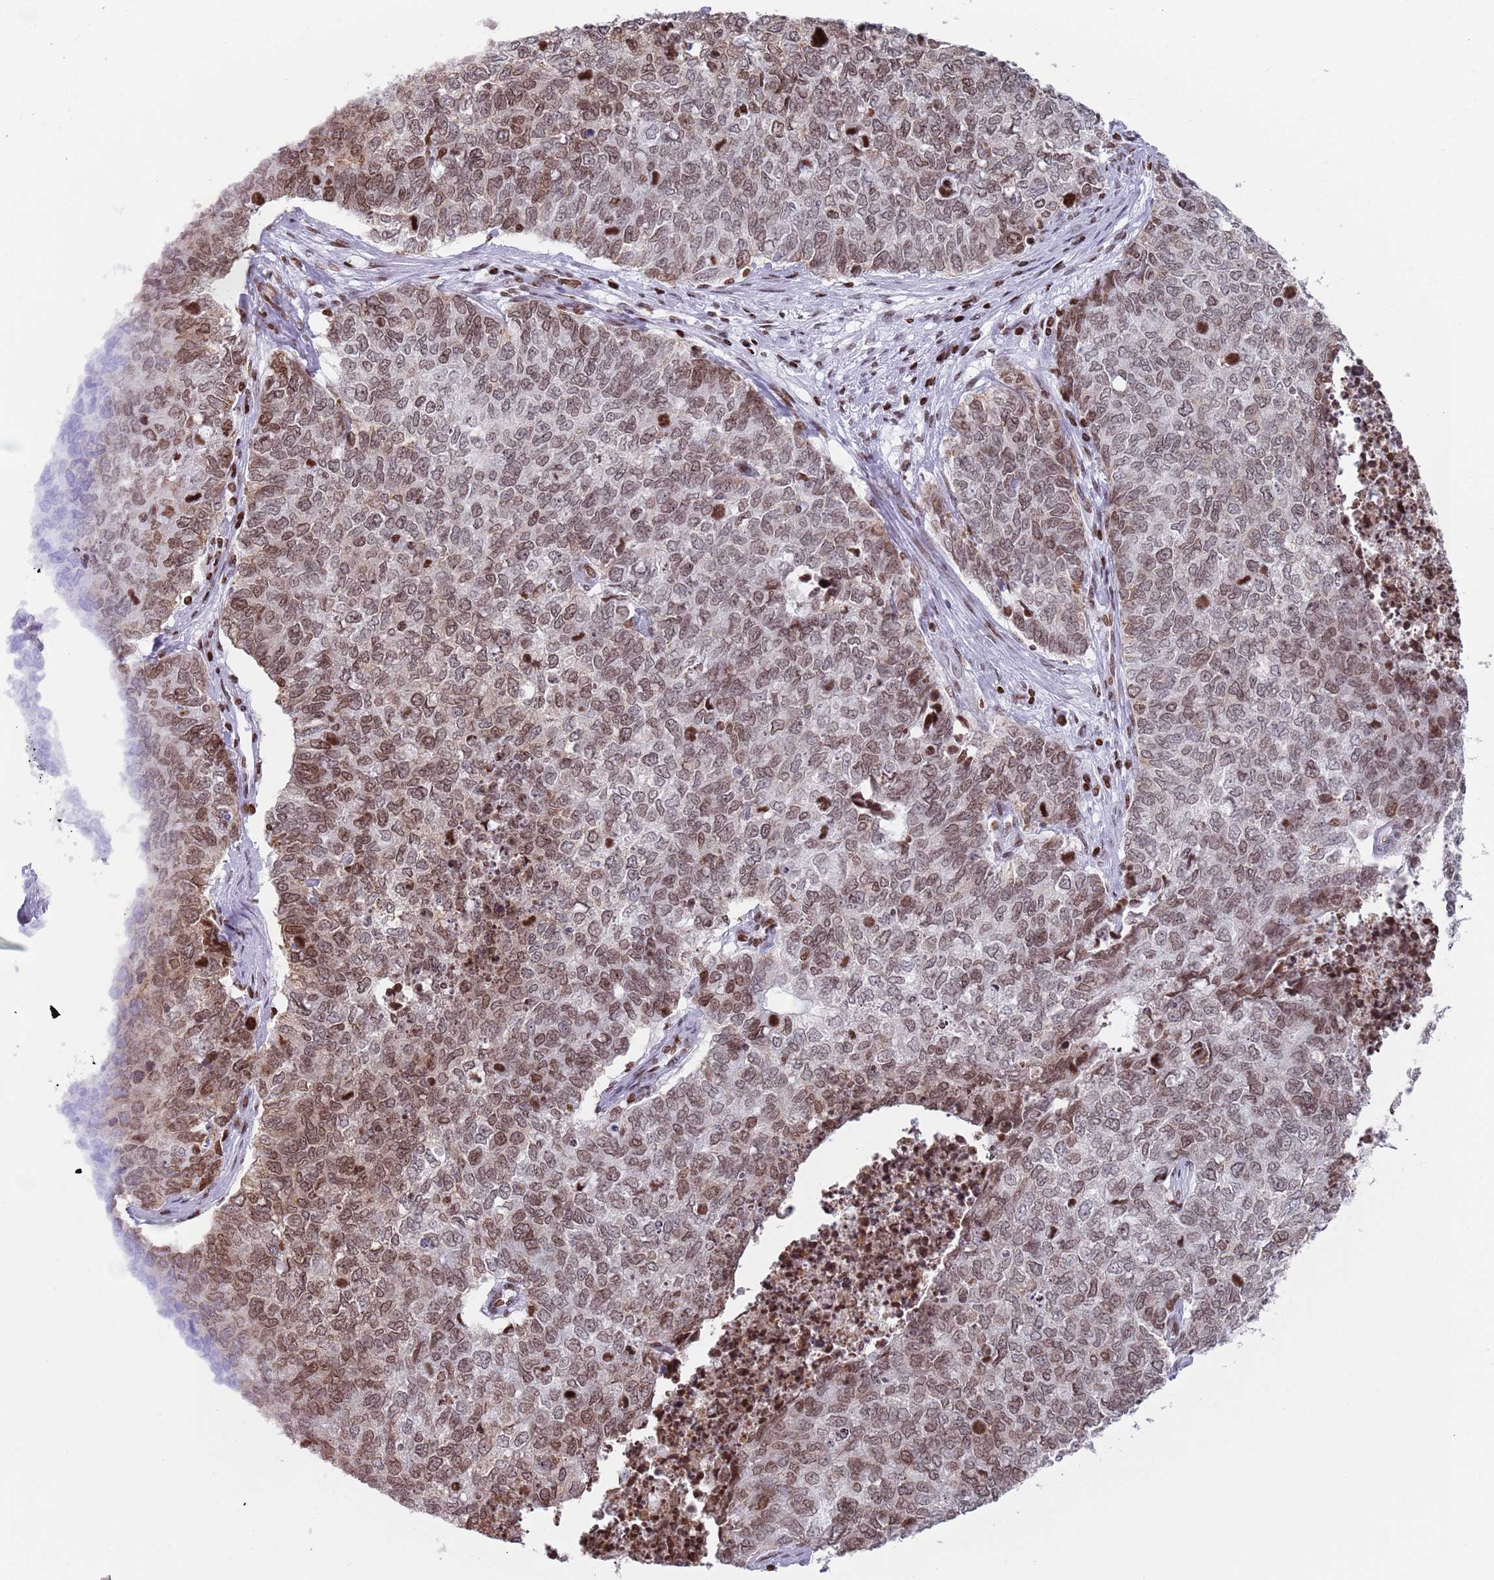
{"staining": {"intensity": "moderate", "quantity": "25%-75%", "location": "nuclear"}, "tissue": "cervical cancer", "cell_type": "Tumor cells", "image_type": "cancer", "snomed": [{"axis": "morphology", "description": "Squamous cell carcinoma, NOS"}, {"axis": "topography", "description": "Cervix"}], "caption": "A photomicrograph showing moderate nuclear positivity in approximately 25%-75% of tumor cells in squamous cell carcinoma (cervical), as visualized by brown immunohistochemical staining.", "gene": "HDAC8", "patient": {"sex": "female", "age": 63}}